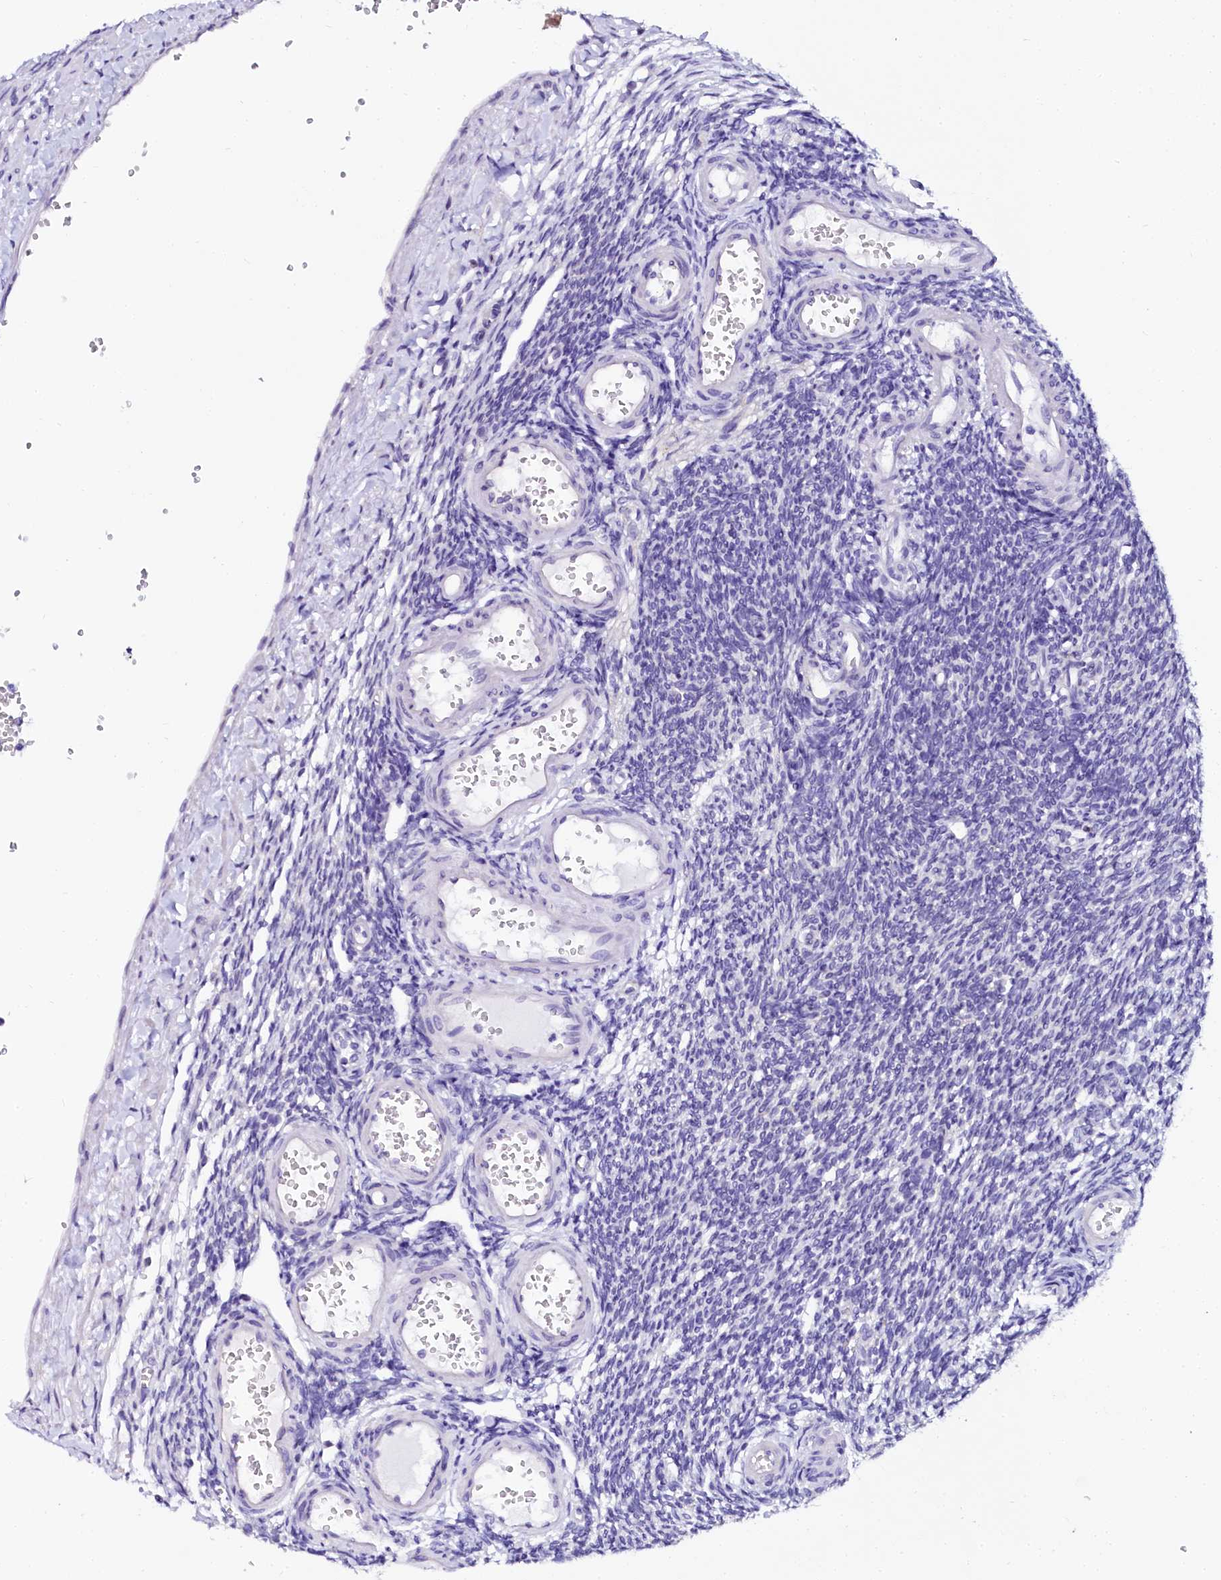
{"staining": {"intensity": "negative", "quantity": "none", "location": "none"}, "tissue": "ovary", "cell_type": "Follicle cells", "image_type": "normal", "snomed": [{"axis": "morphology", "description": "Normal tissue, NOS"}, {"axis": "morphology", "description": "Cyst, NOS"}, {"axis": "topography", "description": "Ovary"}], "caption": "Follicle cells are negative for brown protein staining in benign ovary.", "gene": "SORD", "patient": {"sex": "female", "age": 33}}